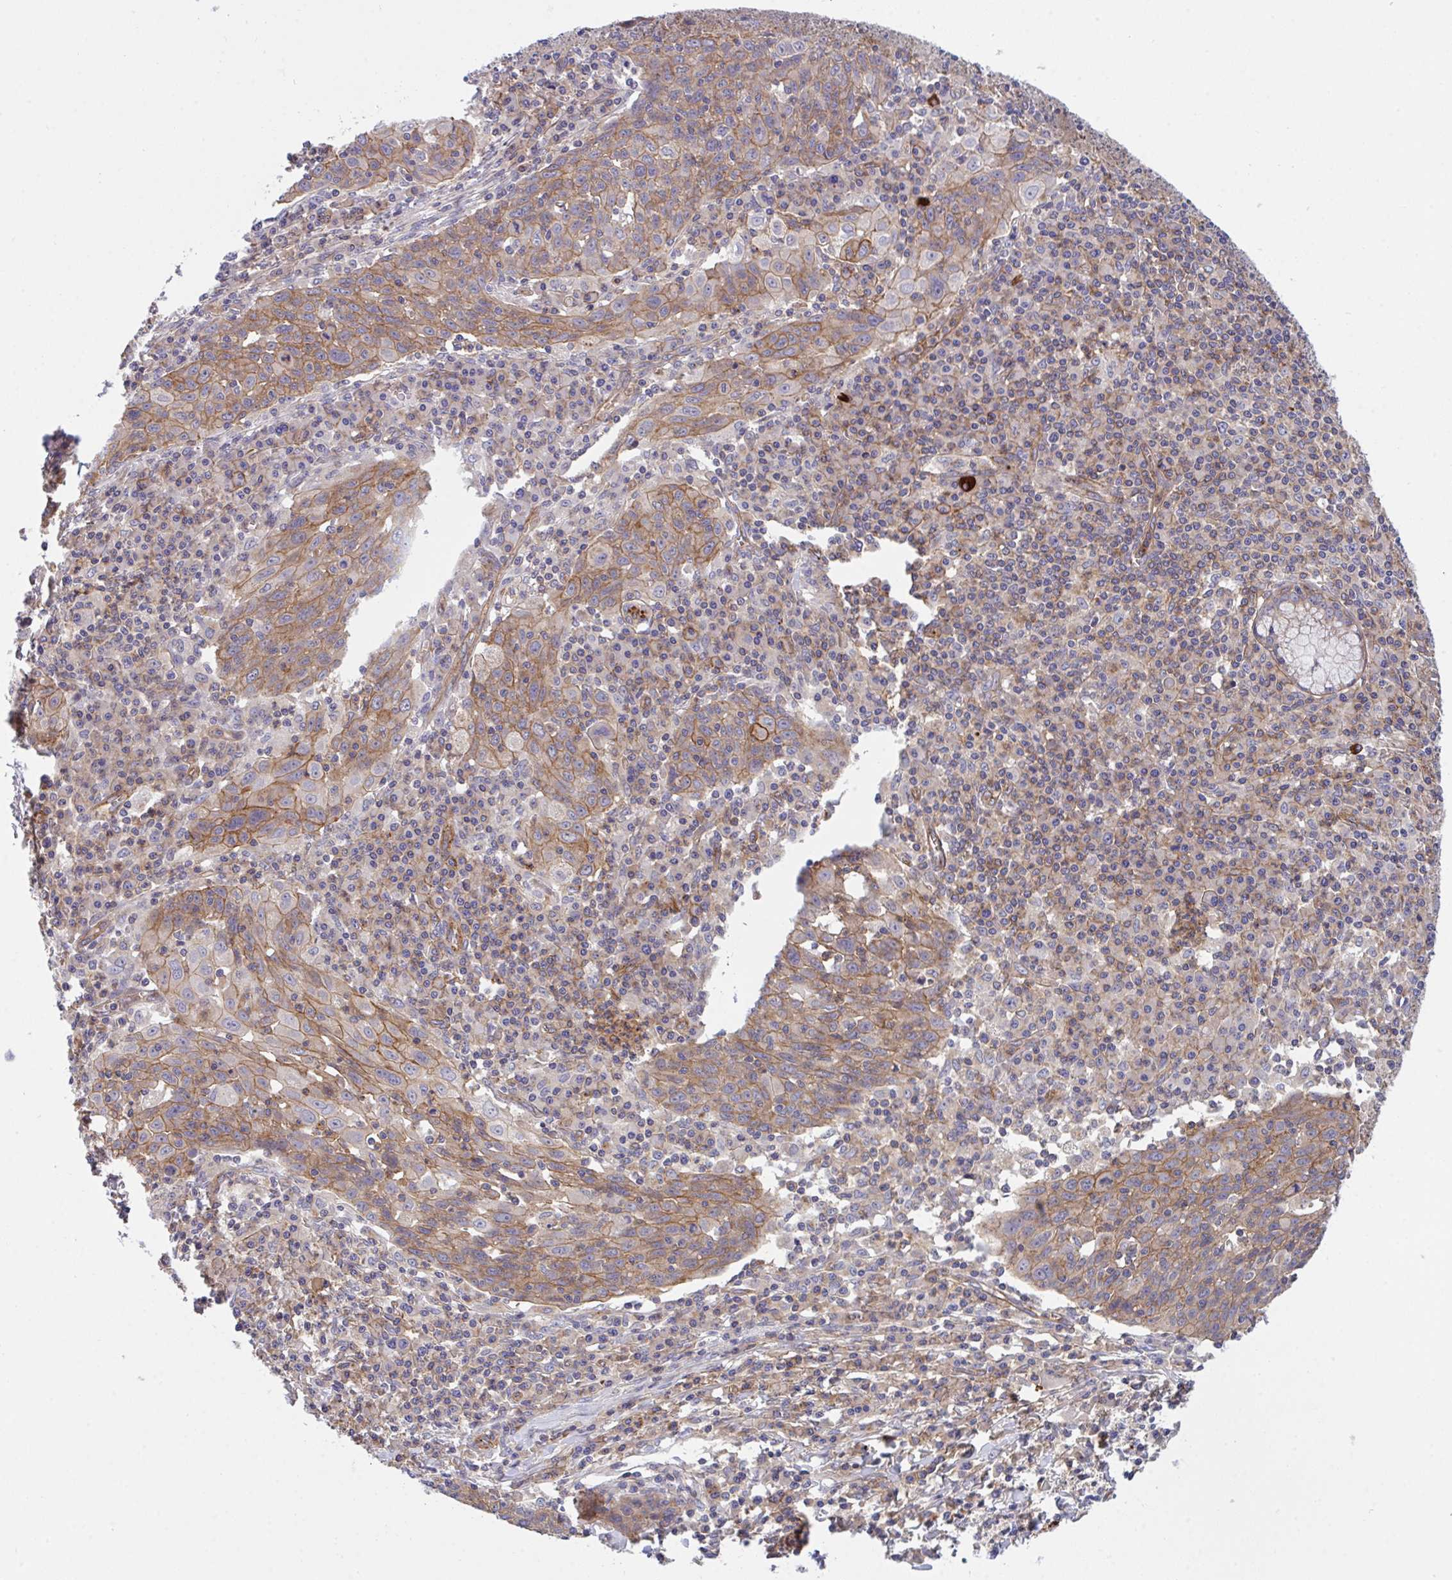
{"staining": {"intensity": "moderate", "quantity": ">75%", "location": "cytoplasmic/membranous"}, "tissue": "lung cancer", "cell_type": "Tumor cells", "image_type": "cancer", "snomed": [{"axis": "morphology", "description": "Squamous cell carcinoma, NOS"}, {"axis": "morphology", "description": "Squamous cell carcinoma, metastatic, NOS"}, {"axis": "topography", "description": "Bronchus"}, {"axis": "topography", "description": "Lung"}], "caption": "This is a micrograph of immunohistochemistry (IHC) staining of metastatic squamous cell carcinoma (lung), which shows moderate staining in the cytoplasmic/membranous of tumor cells.", "gene": "C4orf36", "patient": {"sex": "male", "age": 62}}